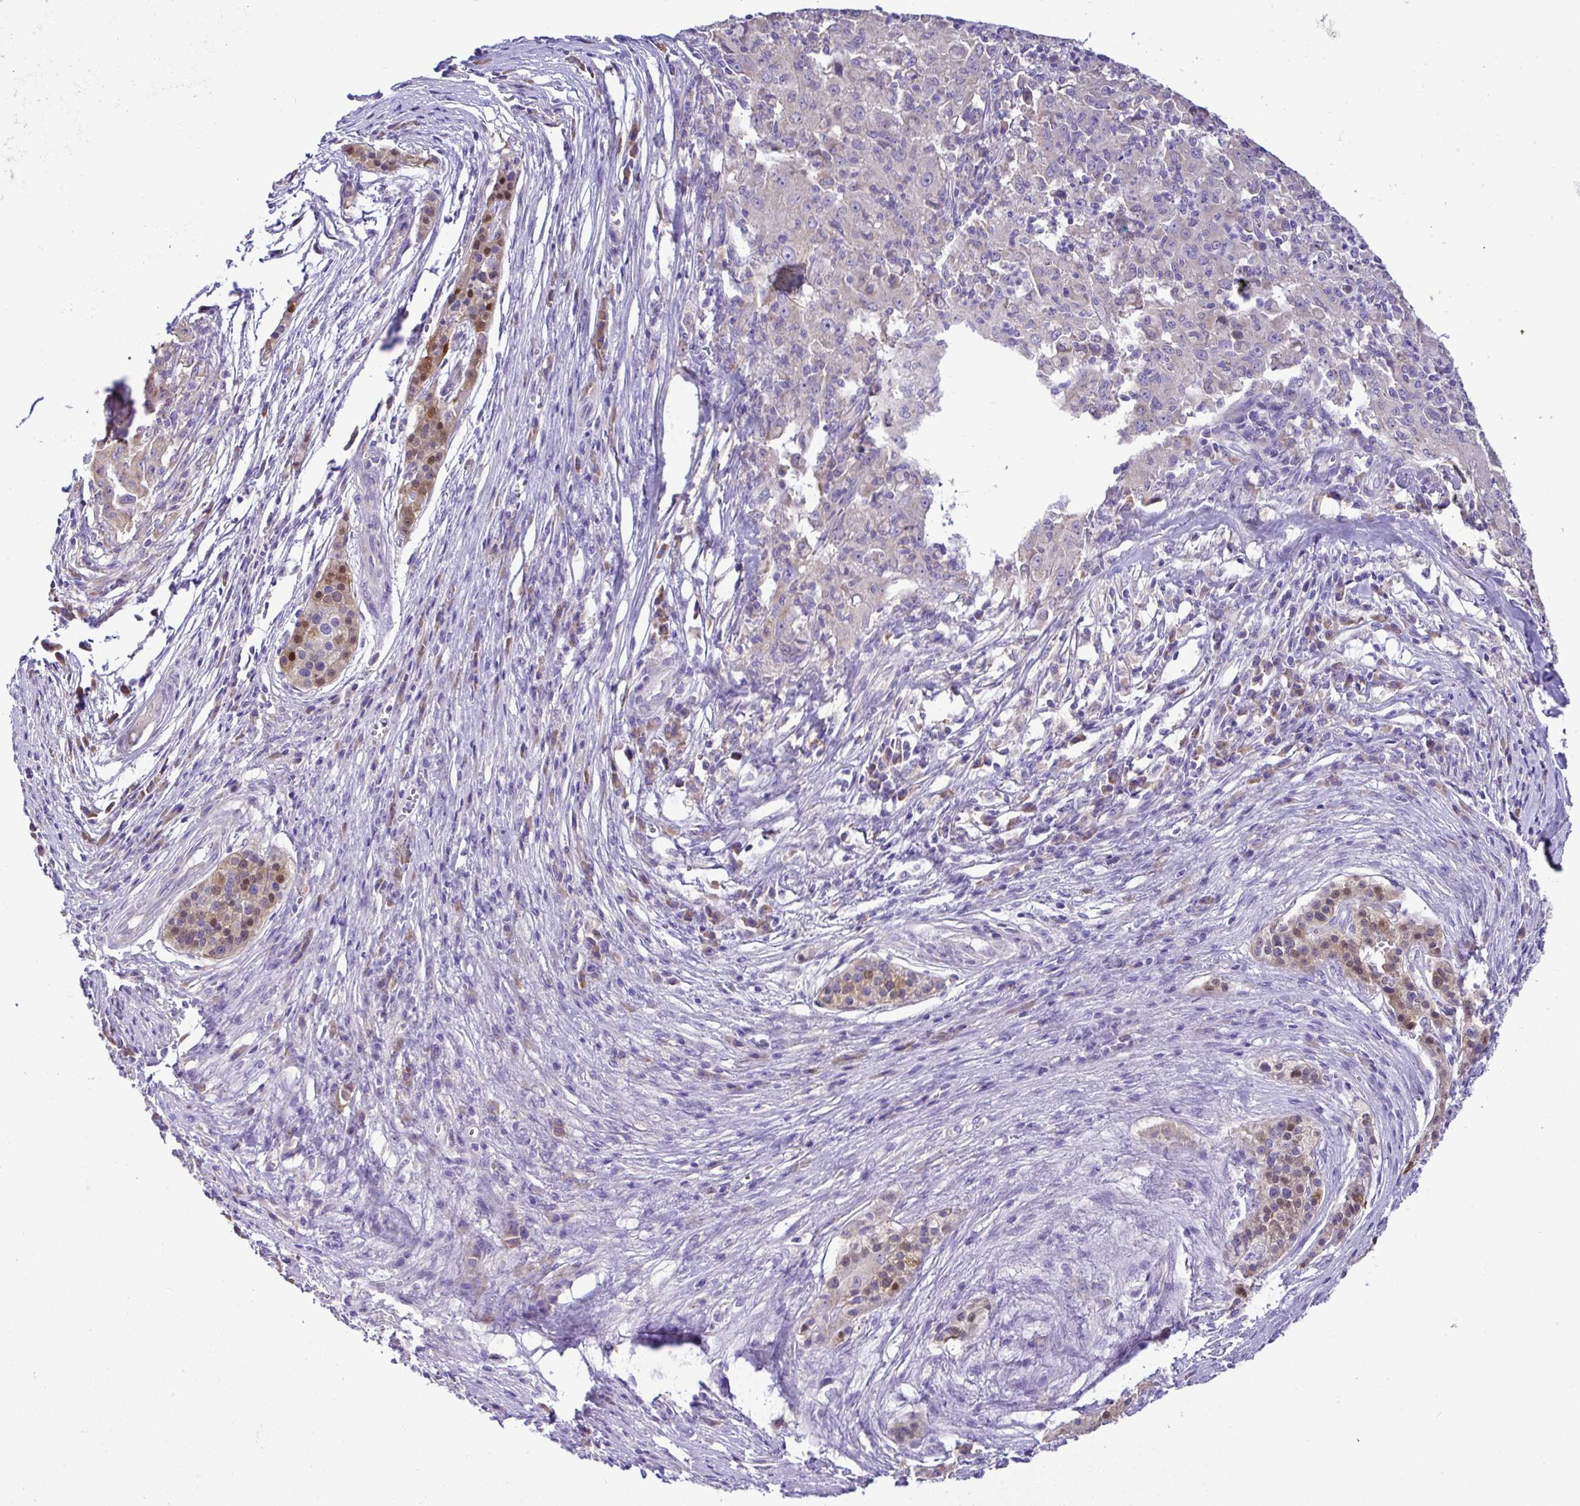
{"staining": {"intensity": "negative", "quantity": "none", "location": "none"}, "tissue": "pancreatic cancer", "cell_type": "Tumor cells", "image_type": "cancer", "snomed": [{"axis": "morphology", "description": "Adenocarcinoma, NOS"}, {"axis": "topography", "description": "Pancreas"}], "caption": "Micrograph shows no protein positivity in tumor cells of pancreatic cancer tissue.", "gene": "ST8SIA2", "patient": {"sex": "male", "age": 63}}